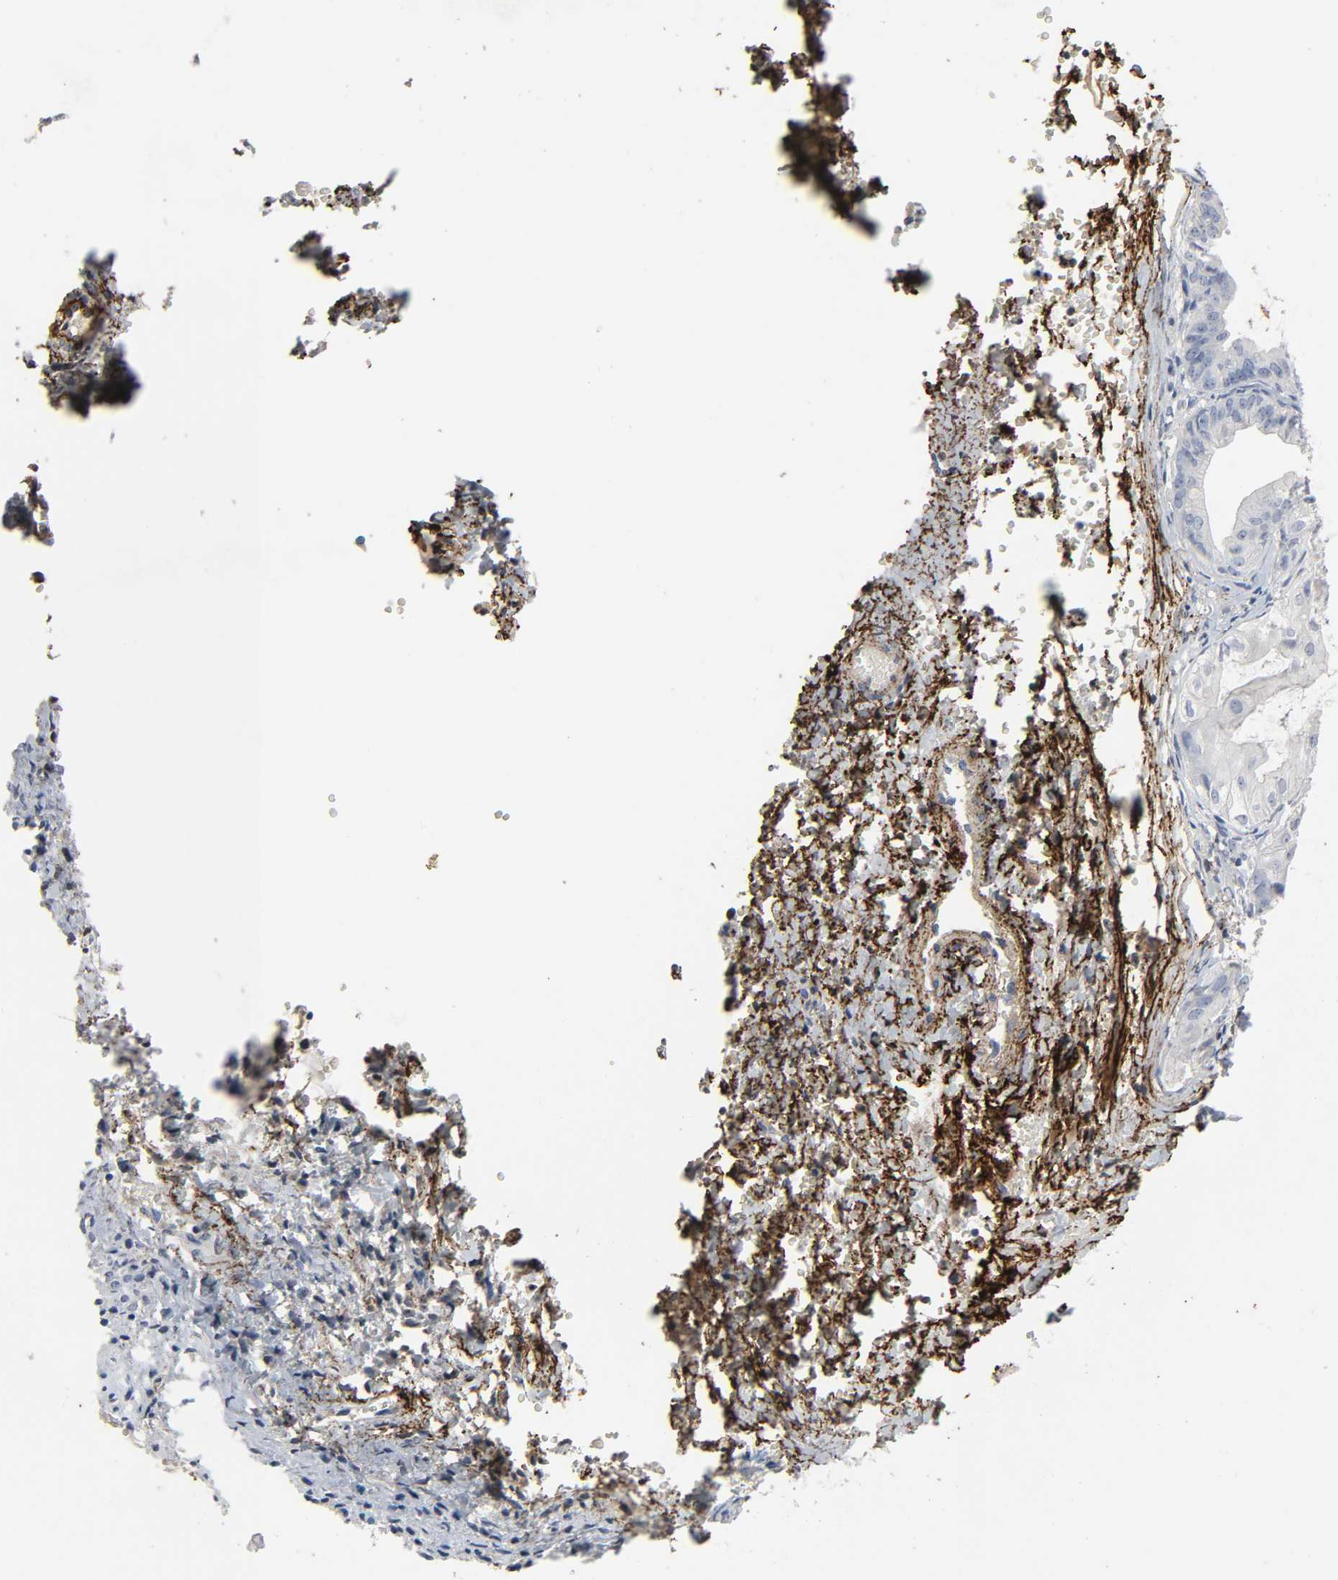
{"staining": {"intensity": "negative", "quantity": "none", "location": "none"}, "tissue": "ovarian cancer", "cell_type": "Tumor cells", "image_type": "cancer", "snomed": [{"axis": "morphology", "description": "Cystadenocarcinoma, mucinous, NOS"}, {"axis": "topography", "description": "Ovary"}], "caption": "This image is of ovarian cancer stained with IHC to label a protein in brown with the nuclei are counter-stained blue. There is no staining in tumor cells.", "gene": "FBLN5", "patient": {"sex": "female", "age": 36}}